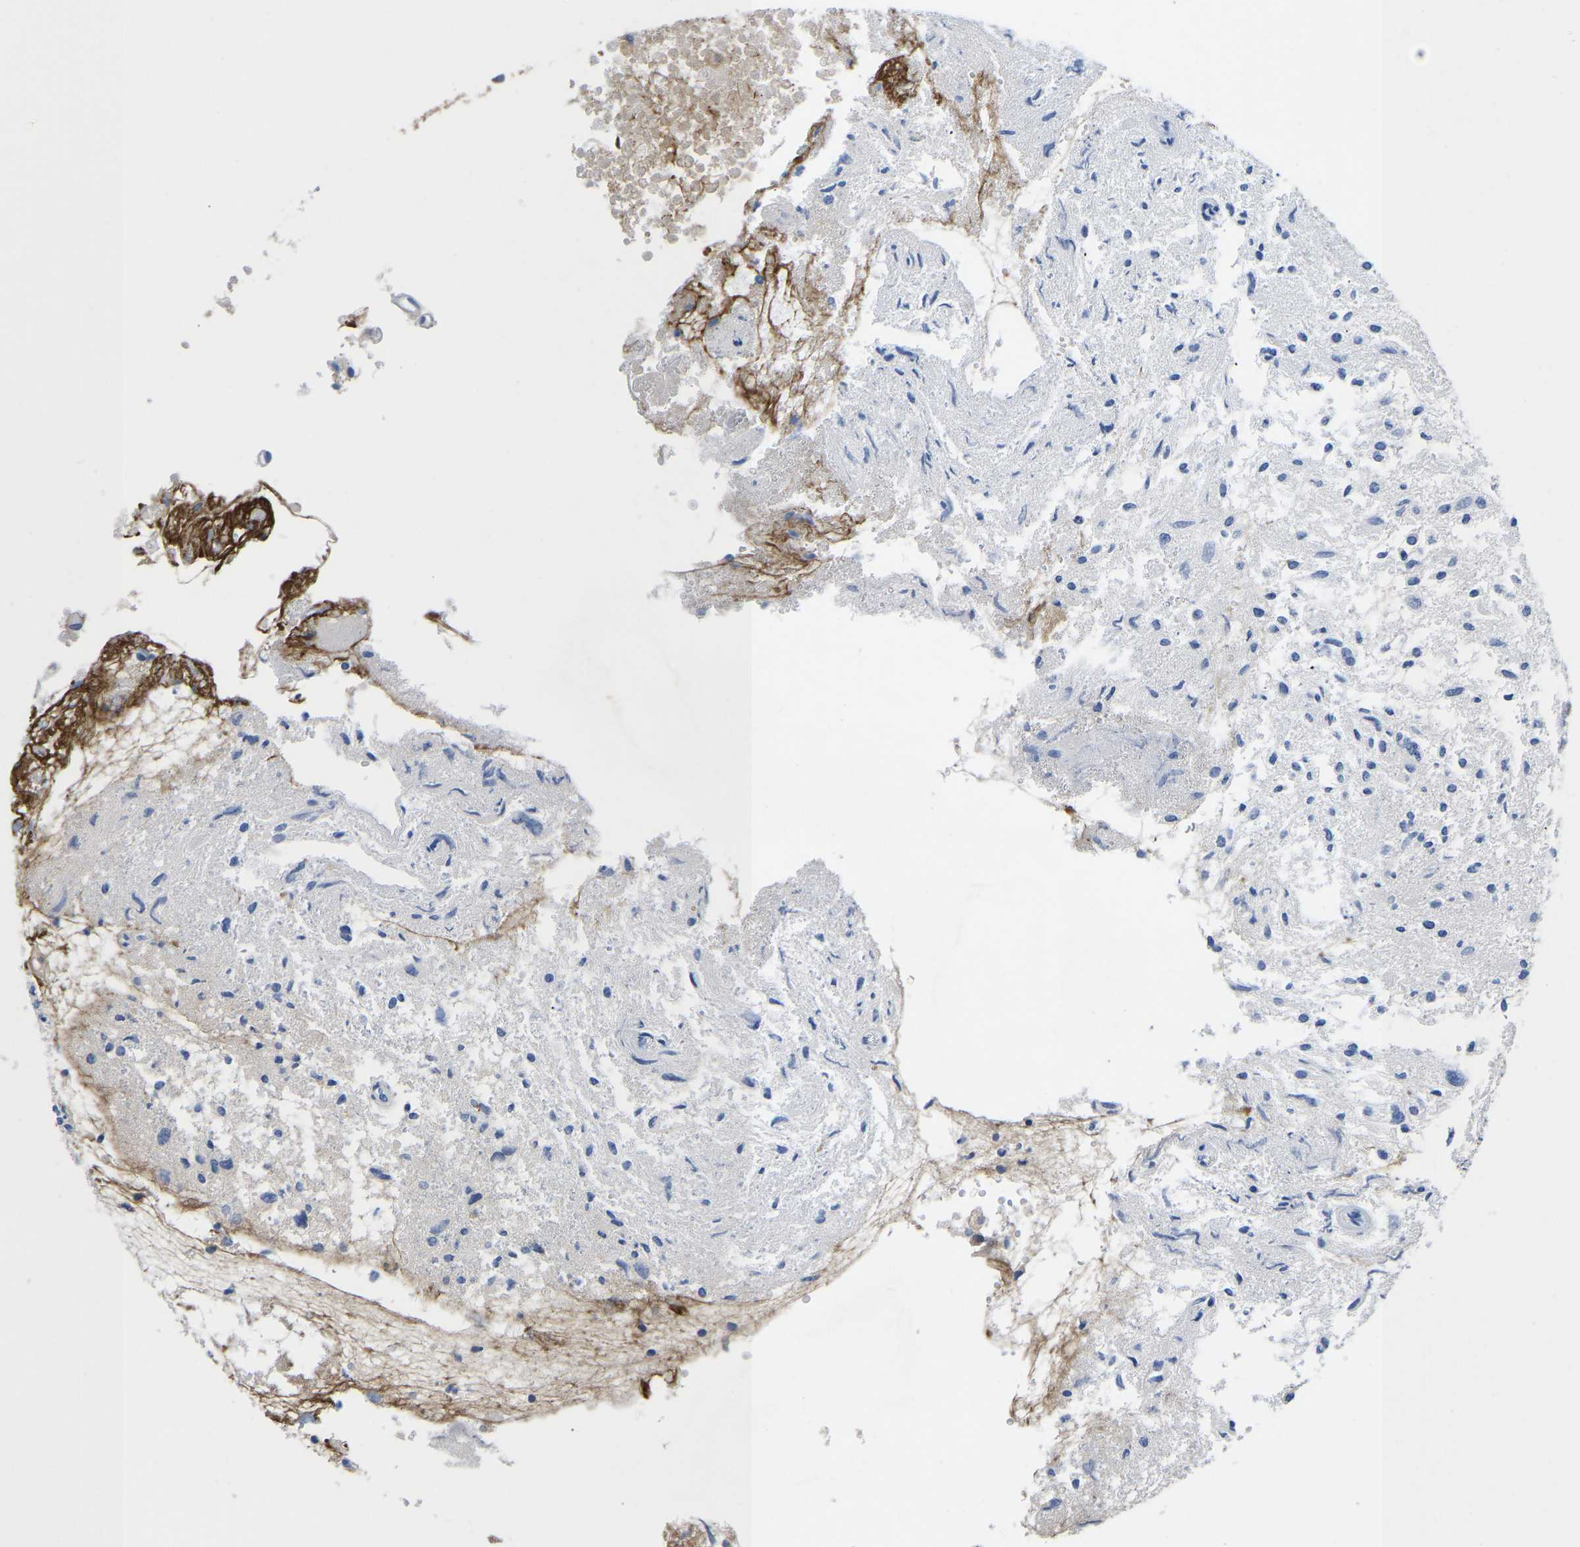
{"staining": {"intensity": "negative", "quantity": "none", "location": "none"}, "tissue": "glioma", "cell_type": "Tumor cells", "image_type": "cancer", "snomed": [{"axis": "morphology", "description": "Glioma, malignant, High grade"}, {"axis": "topography", "description": "Brain"}], "caption": "IHC of malignant glioma (high-grade) displays no positivity in tumor cells.", "gene": "ABCA10", "patient": {"sex": "female", "age": 59}}